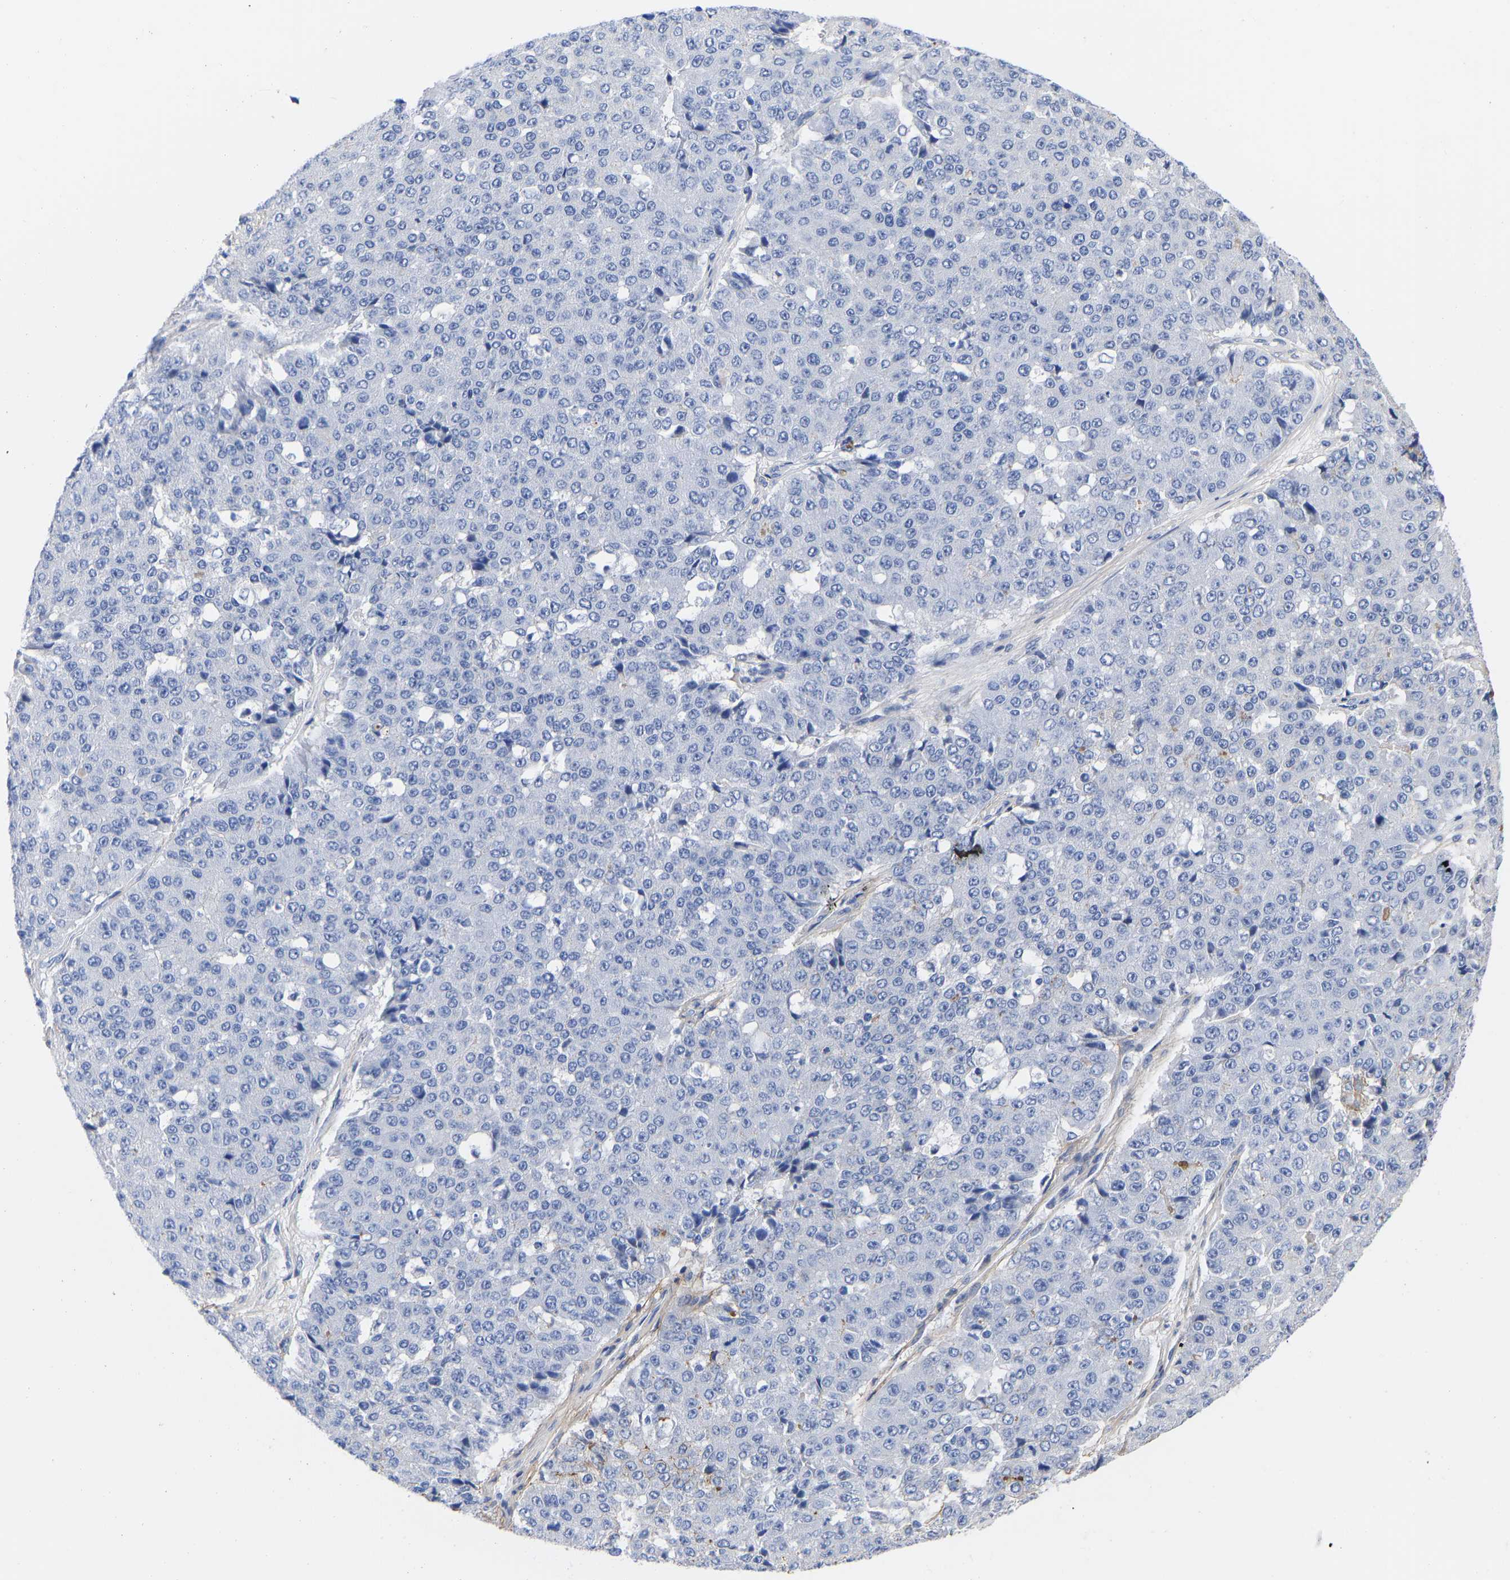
{"staining": {"intensity": "negative", "quantity": "none", "location": "none"}, "tissue": "pancreatic cancer", "cell_type": "Tumor cells", "image_type": "cancer", "snomed": [{"axis": "morphology", "description": "Adenocarcinoma, NOS"}, {"axis": "topography", "description": "Pancreas"}], "caption": "Human pancreatic cancer (adenocarcinoma) stained for a protein using immunohistochemistry (IHC) shows no positivity in tumor cells.", "gene": "GPA33", "patient": {"sex": "male", "age": 50}}